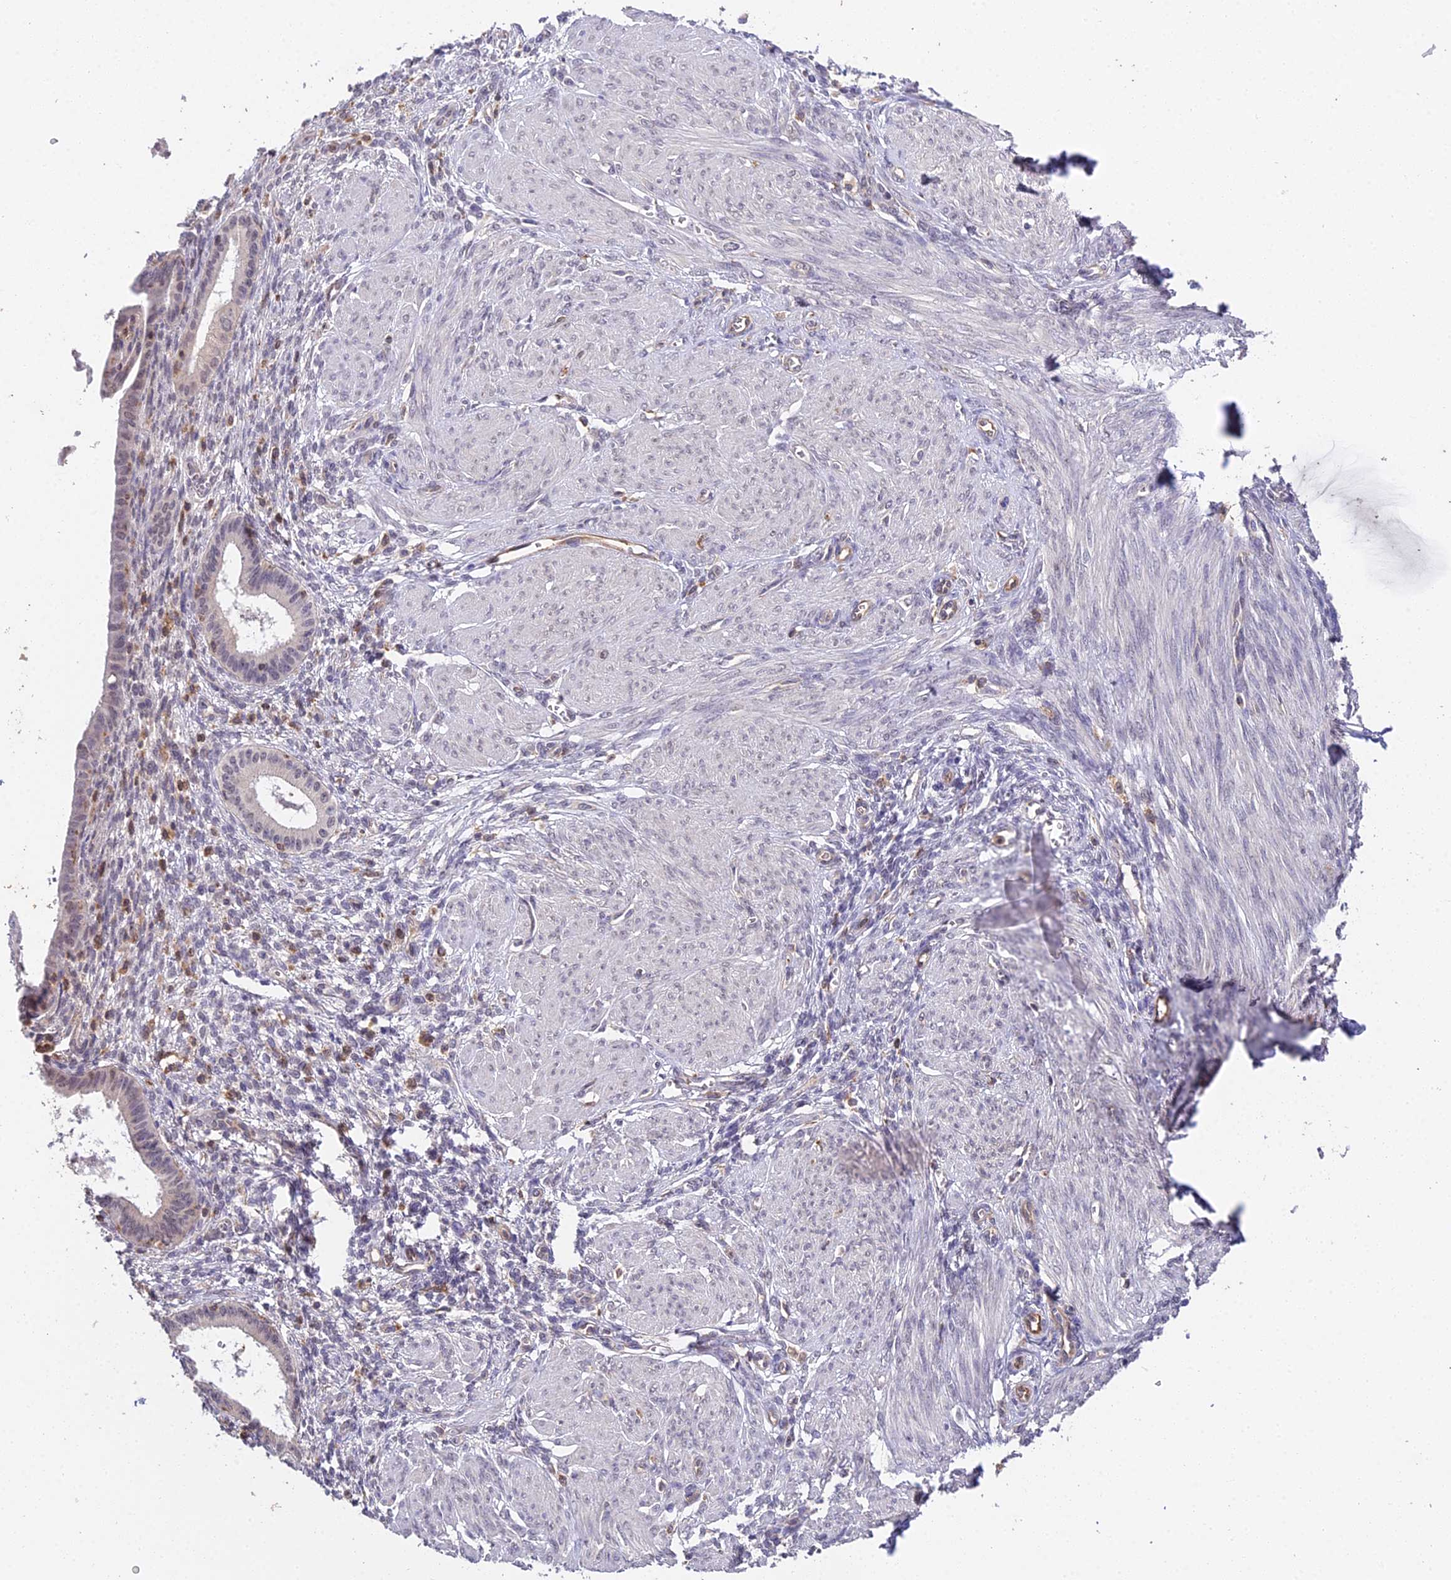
{"staining": {"intensity": "negative", "quantity": "none", "location": "none"}, "tissue": "endometrium", "cell_type": "Cells in endometrial stroma", "image_type": "normal", "snomed": [{"axis": "morphology", "description": "Normal tissue, NOS"}, {"axis": "topography", "description": "Endometrium"}], "caption": "Immunohistochemistry (IHC) of normal human endometrium reveals no expression in cells in endometrial stroma.", "gene": "TPRX1", "patient": {"sex": "female", "age": 72}}